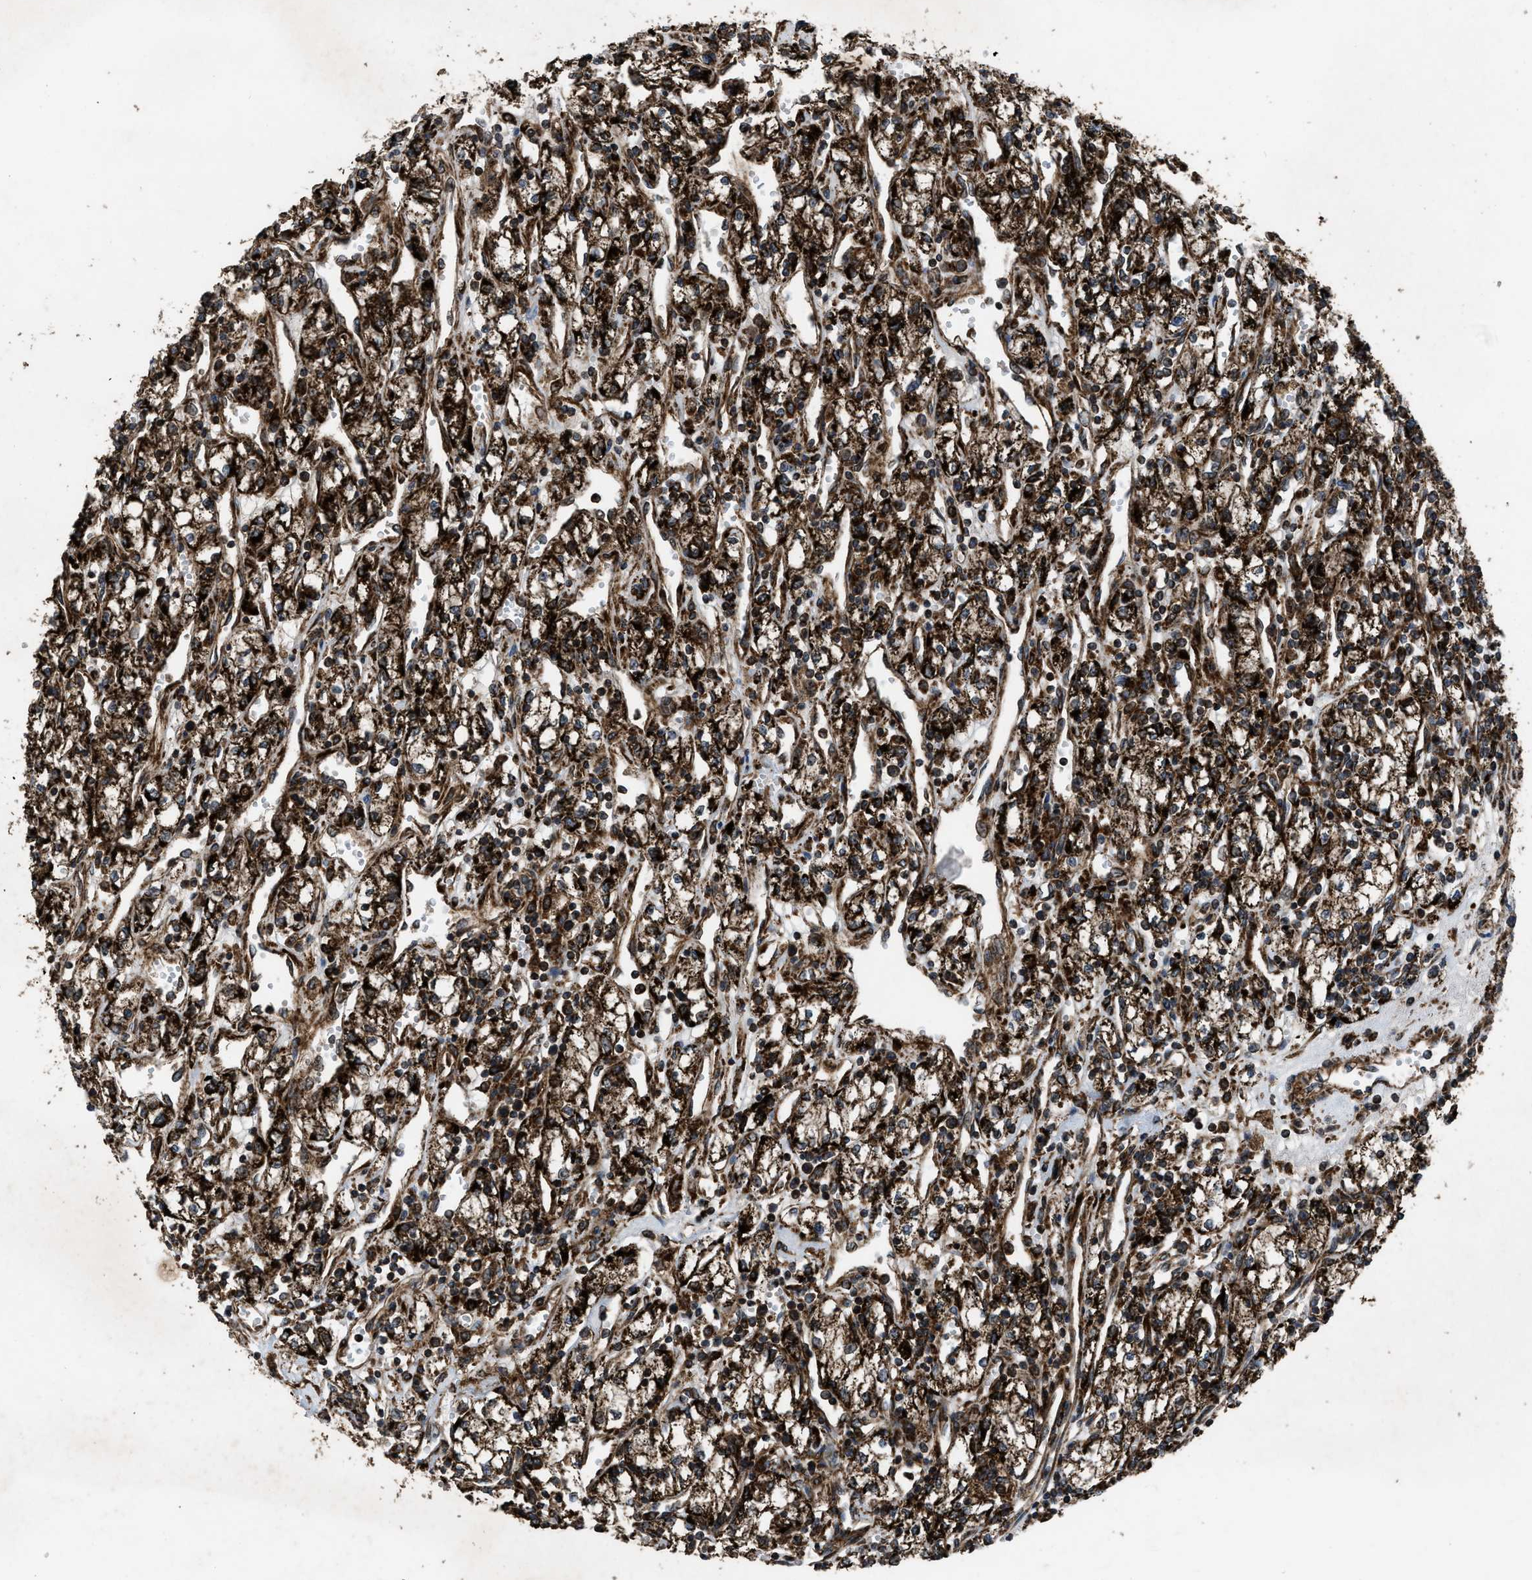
{"staining": {"intensity": "strong", "quantity": ">75%", "location": "cytoplasmic/membranous"}, "tissue": "renal cancer", "cell_type": "Tumor cells", "image_type": "cancer", "snomed": [{"axis": "morphology", "description": "Adenocarcinoma, NOS"}, {"axis": "topography", "description": "Kidney"}], "caption": "Immunohistochemical staining of renal cancer (adenocarcinoma) exhibits high levels of strong cytoplasmic/membranous protein expression in approximately >75% of tumor cells.", "gene": "PER3", "patient": {"sex": "male", "age": 59}}